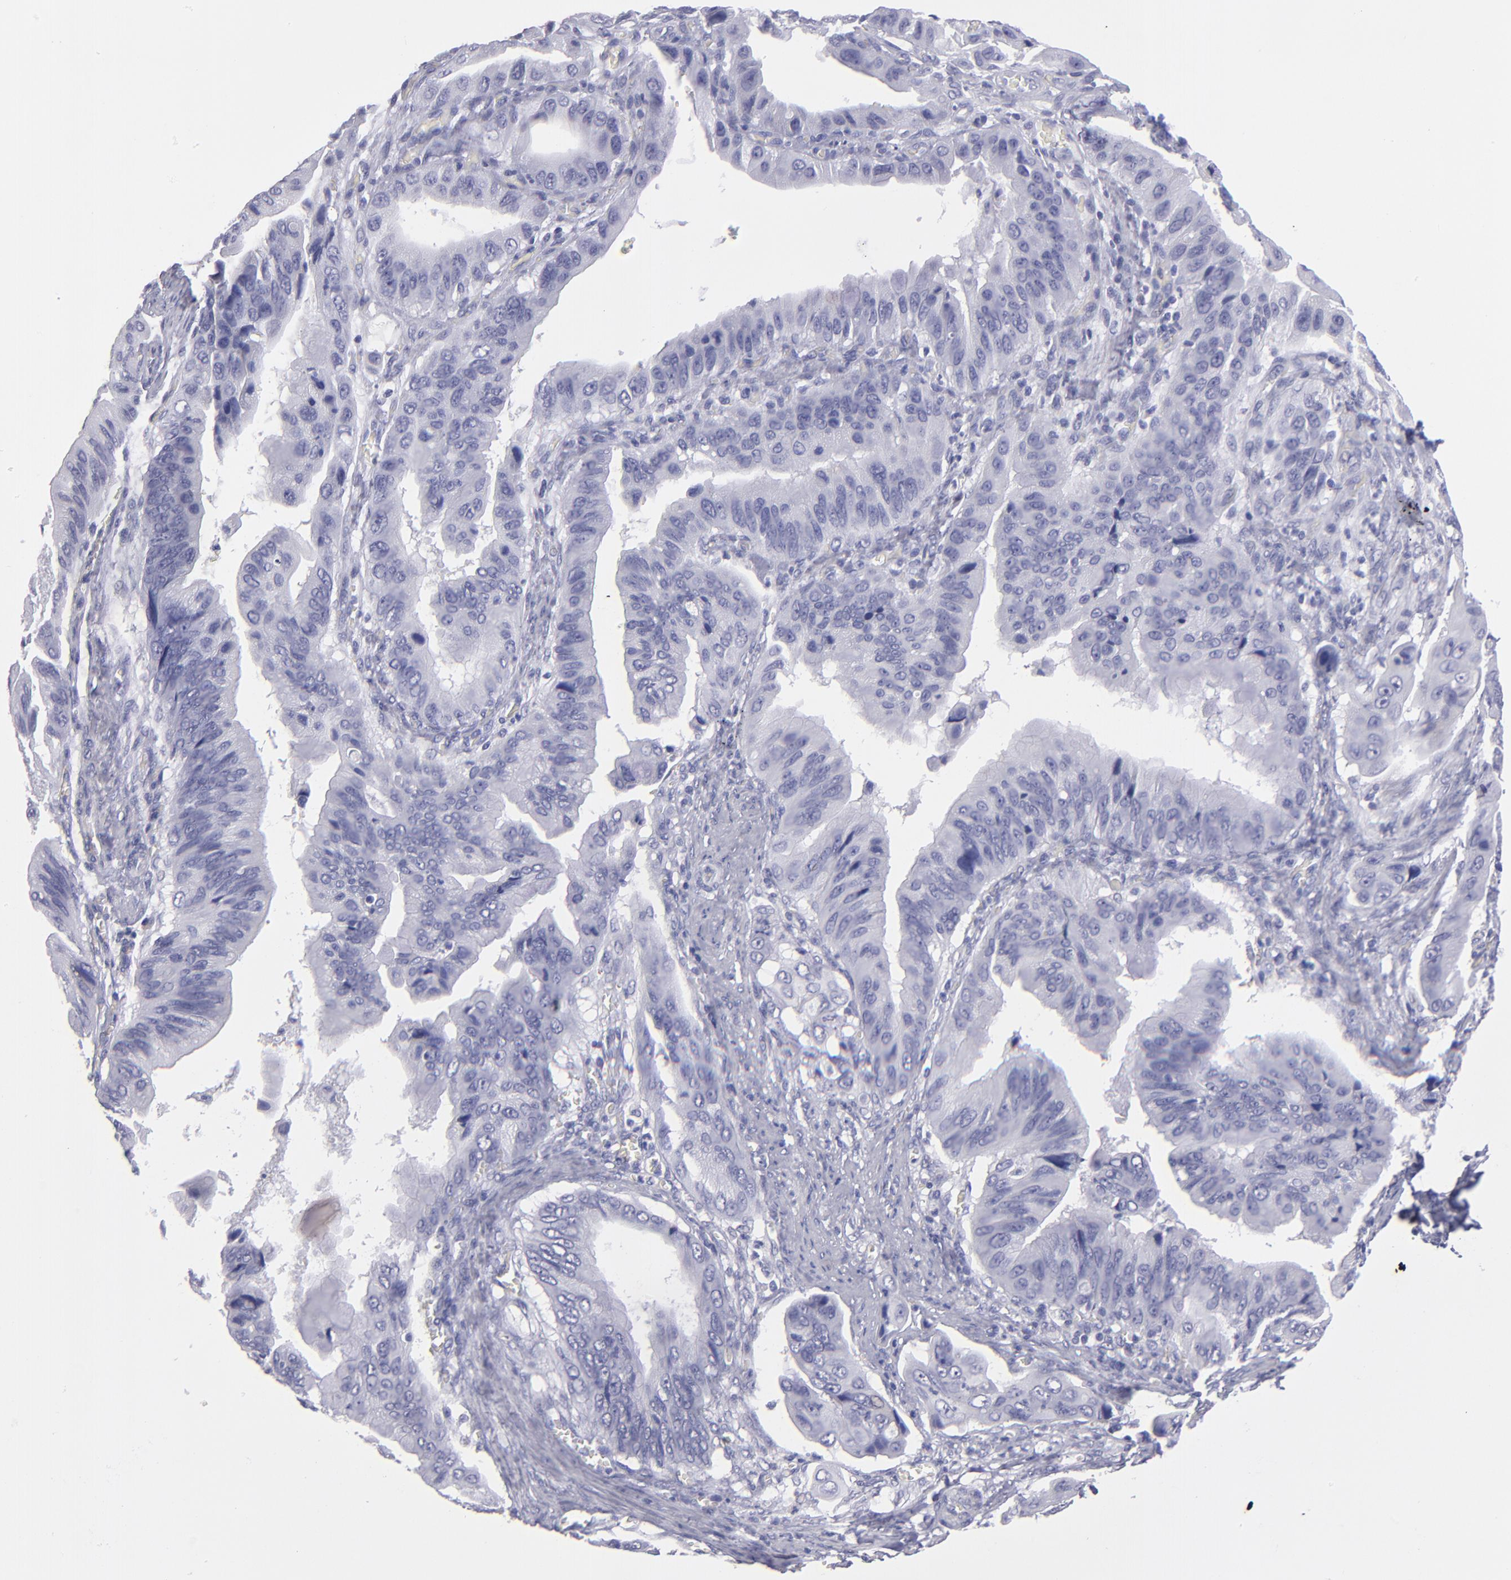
{"staining": {"intensity": "negative", "quantity": "none", "location": "none"}, "tissue": "stomach cancer", "cell_type": "Tumor cells", "image_type": "cancer", "snomed": [{"axis": "morphology", "description": "Adenocarcinoma, NOS"}, {"axis": "topography", "description": "Stomach, upper"}], "caption": "Adenocarcinoma (stomach) was stained to show a protein in brown. There is no significant expression in tumor cells. Nuclei are stained in blue.", "gene": "MB", "patient": {"sex": "male", "age": 80}}